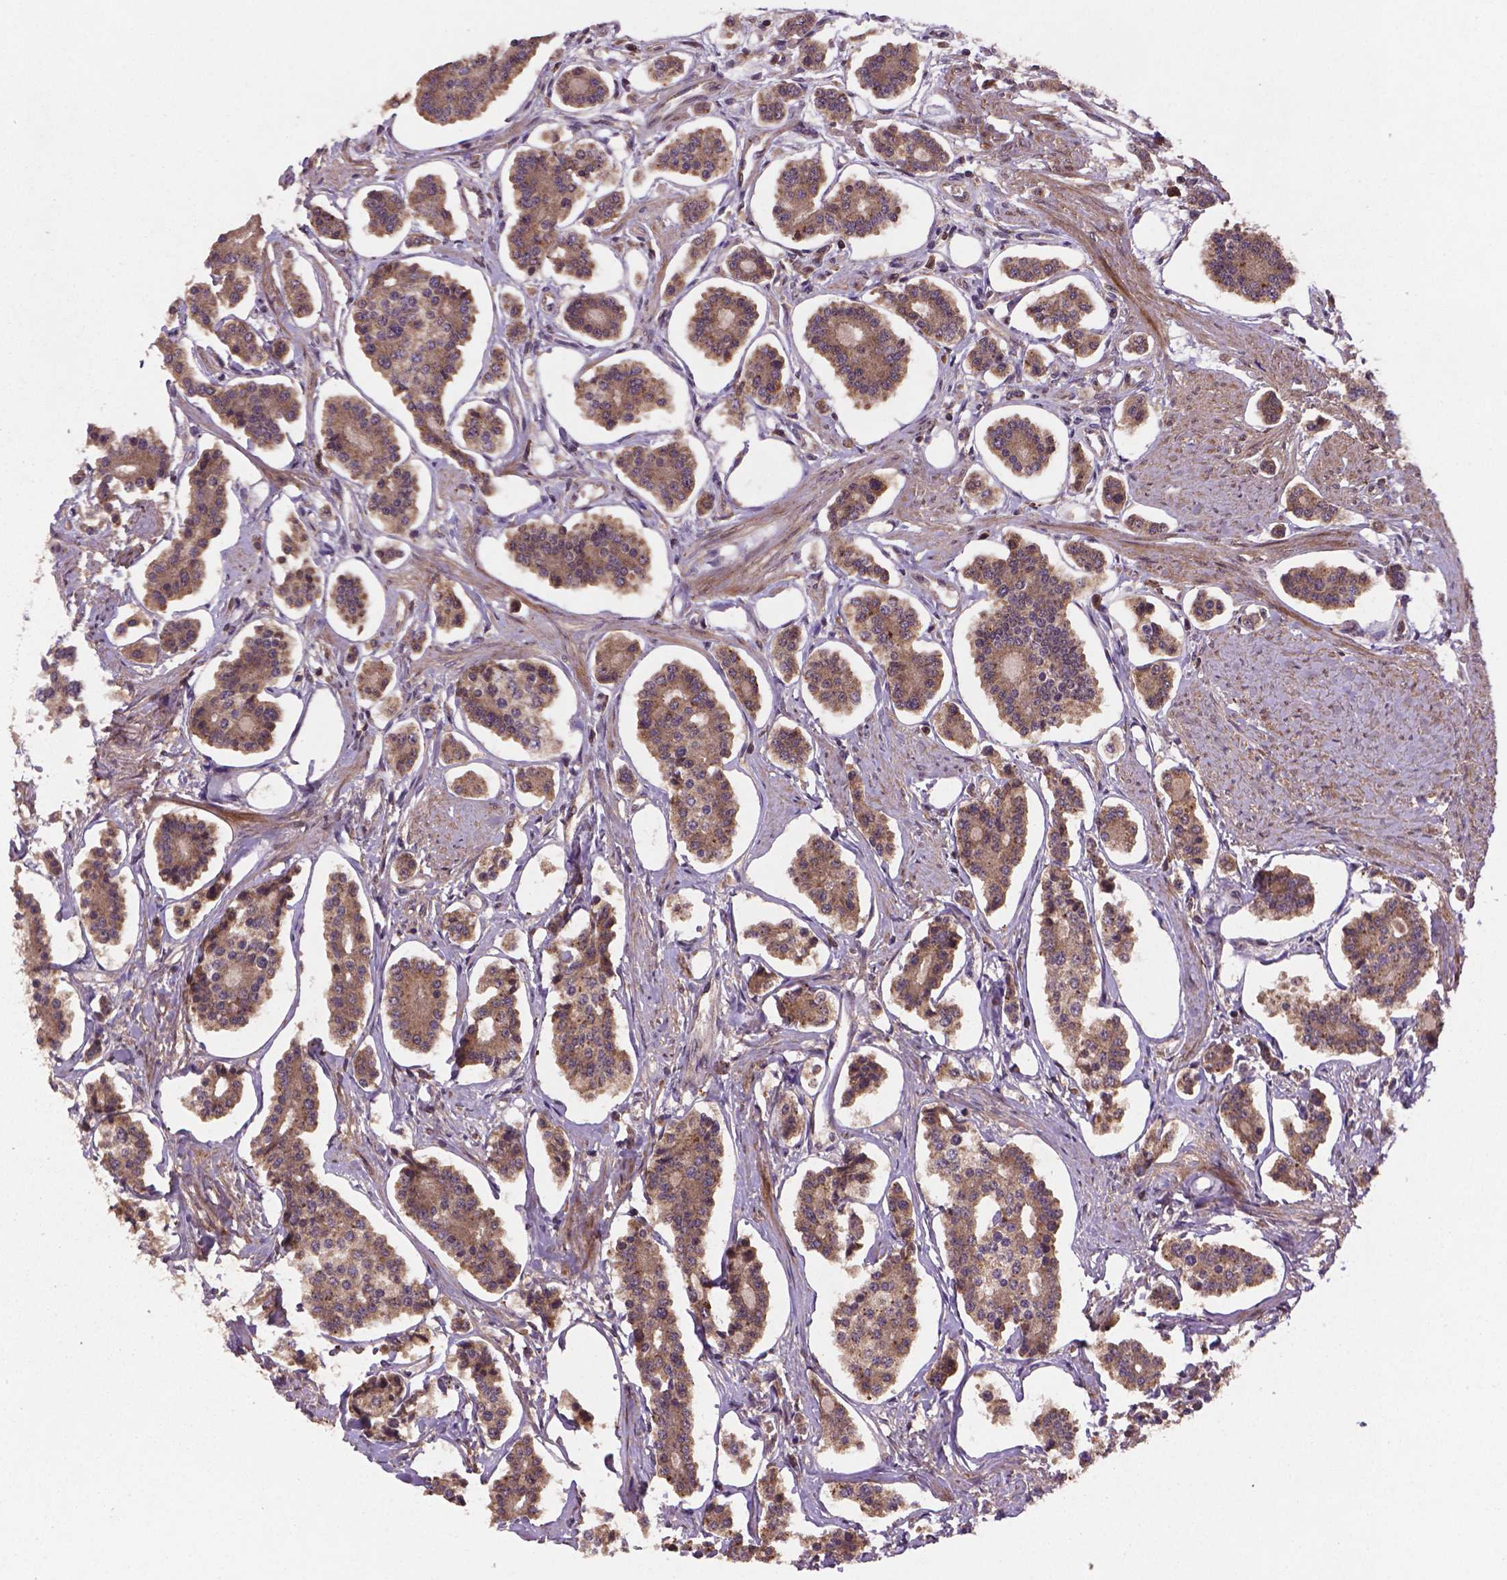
{"staining": {"intensity": "moderate", "quantity": ">75%", "location": "cytoplasmic/membranous"}, "tissue": "carcinoid", "cell_type": "Tumor cells", "image_type": "cancer", "snomed": [{"axis": "morphology", "description": "Carcinoid, malignant, NOS"}, {"axis": "topography", "description": "Small intestine"}], "caption": "Malignant carcinoid stained for a protein shows moderate cytoplasmic/membranous positivity in tumor cells. Immunohistochemistry stains the protein in brown and the nuclei are stained blue.", "gene": "NIPAL2", "patient": {"sex": "female", "age": 65}}